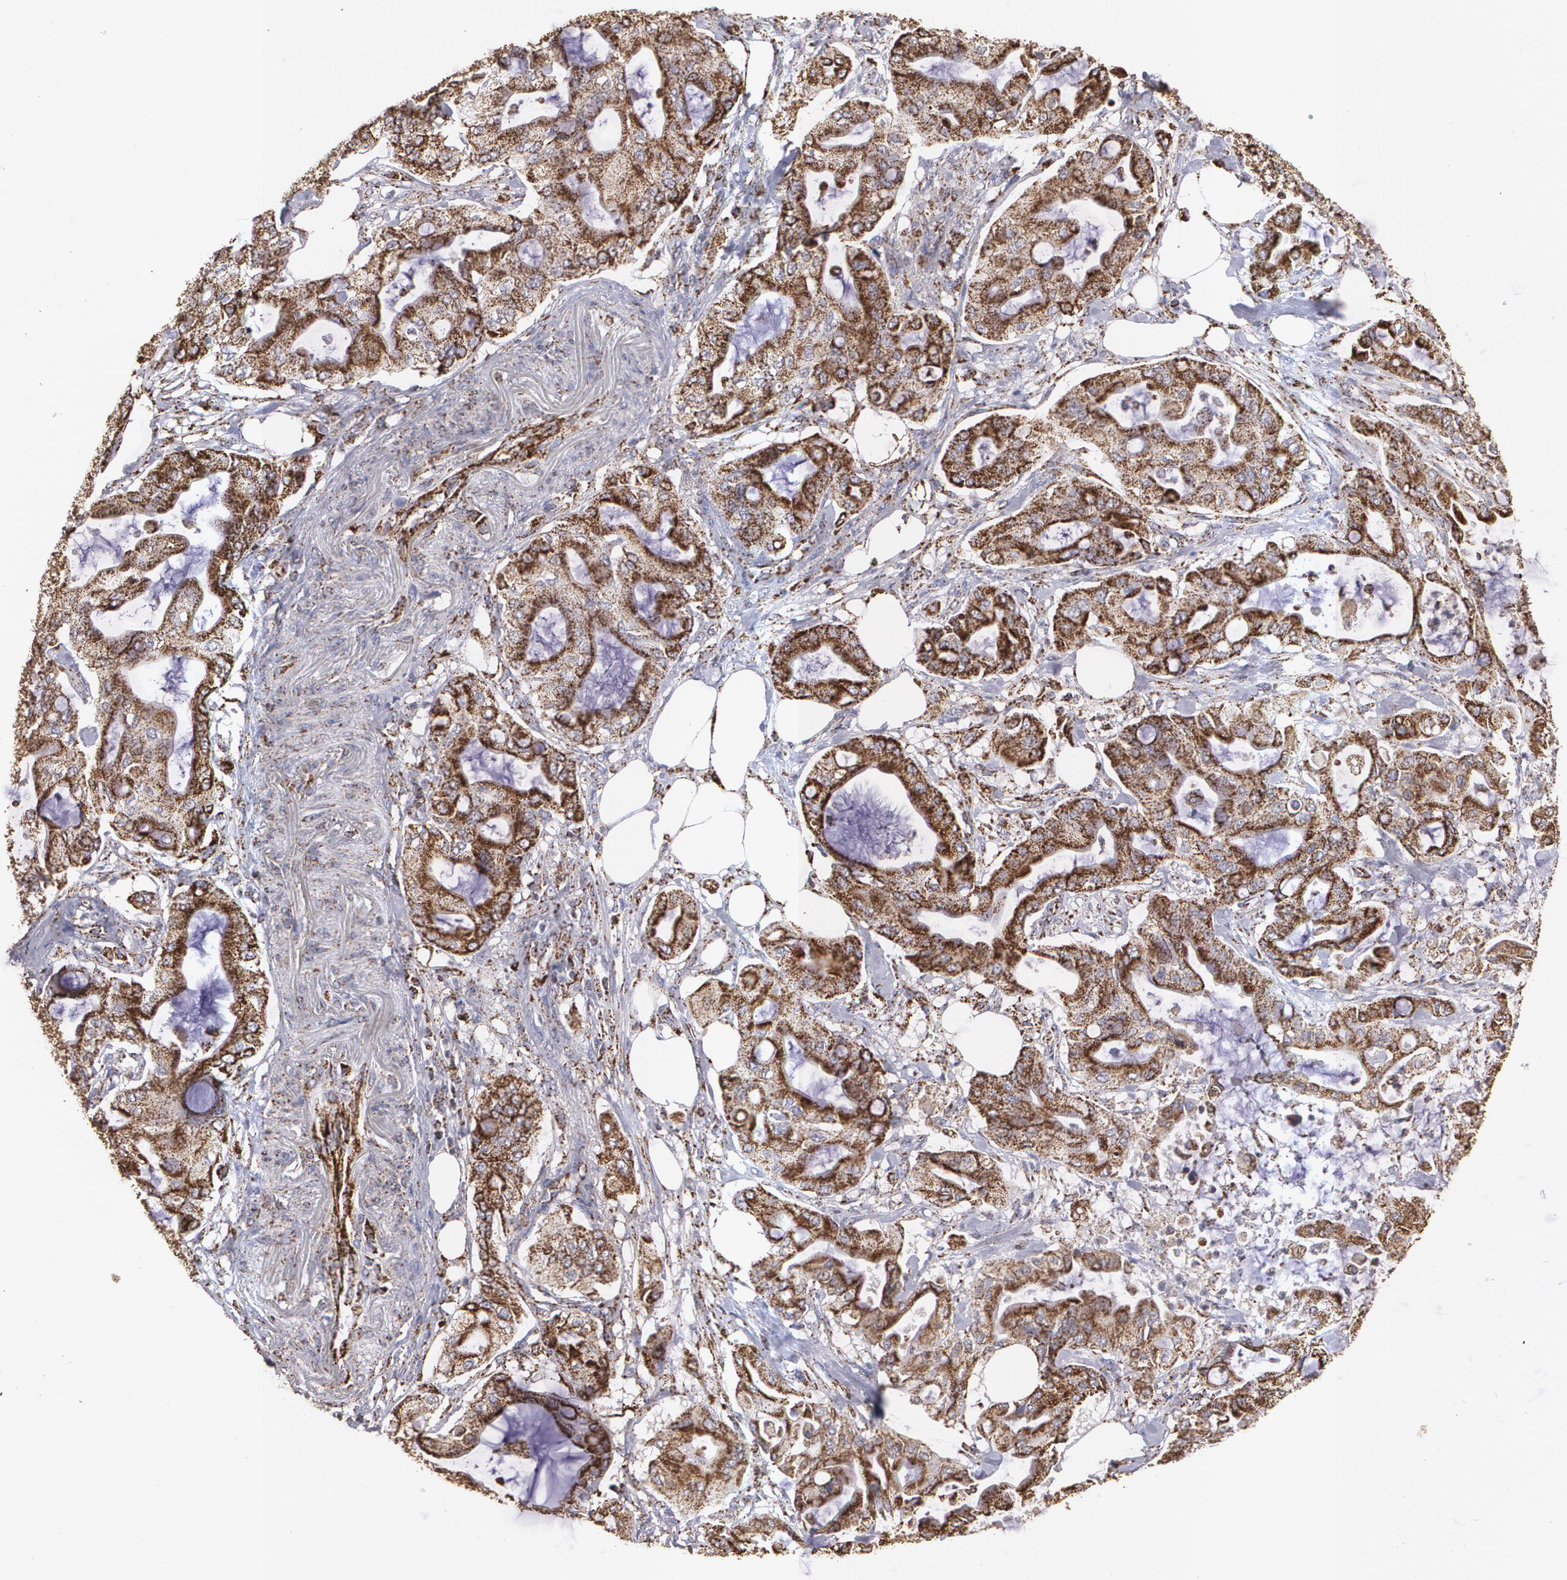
{"staining": {"intensity": "strong", "quantity": ">75%", "location": "cytoplasmic/membranous"}, "tissue": "pancreatic cancer", "cell_type": "Tumor cells", "image_type": "cancer", "snomed": [{"axis": "morphology", "description": "Adenocarcinoma, NOS"}, {"axis": "morphology", "description": "Adenocarcinoma, metastatic, NOS"}, {"axis": "topography", "description": "Lymph node"}, {"axis": "topography", "description": "Pancreas"}, {"axis": "topography", "description": "Duodenum"}], "caption": "High-magnification brightfield microscopy of pancreatic cancer (adenocarcinoma) stained with DAB (brown) and counterstained with hematoxylin (blue). tumor cells exhibit strong cytoplasmic/membranous positivity is appreciated in about>75% of cells.", "gene": "HSPD1", "patient": {"sex": "female", "age": 64}}